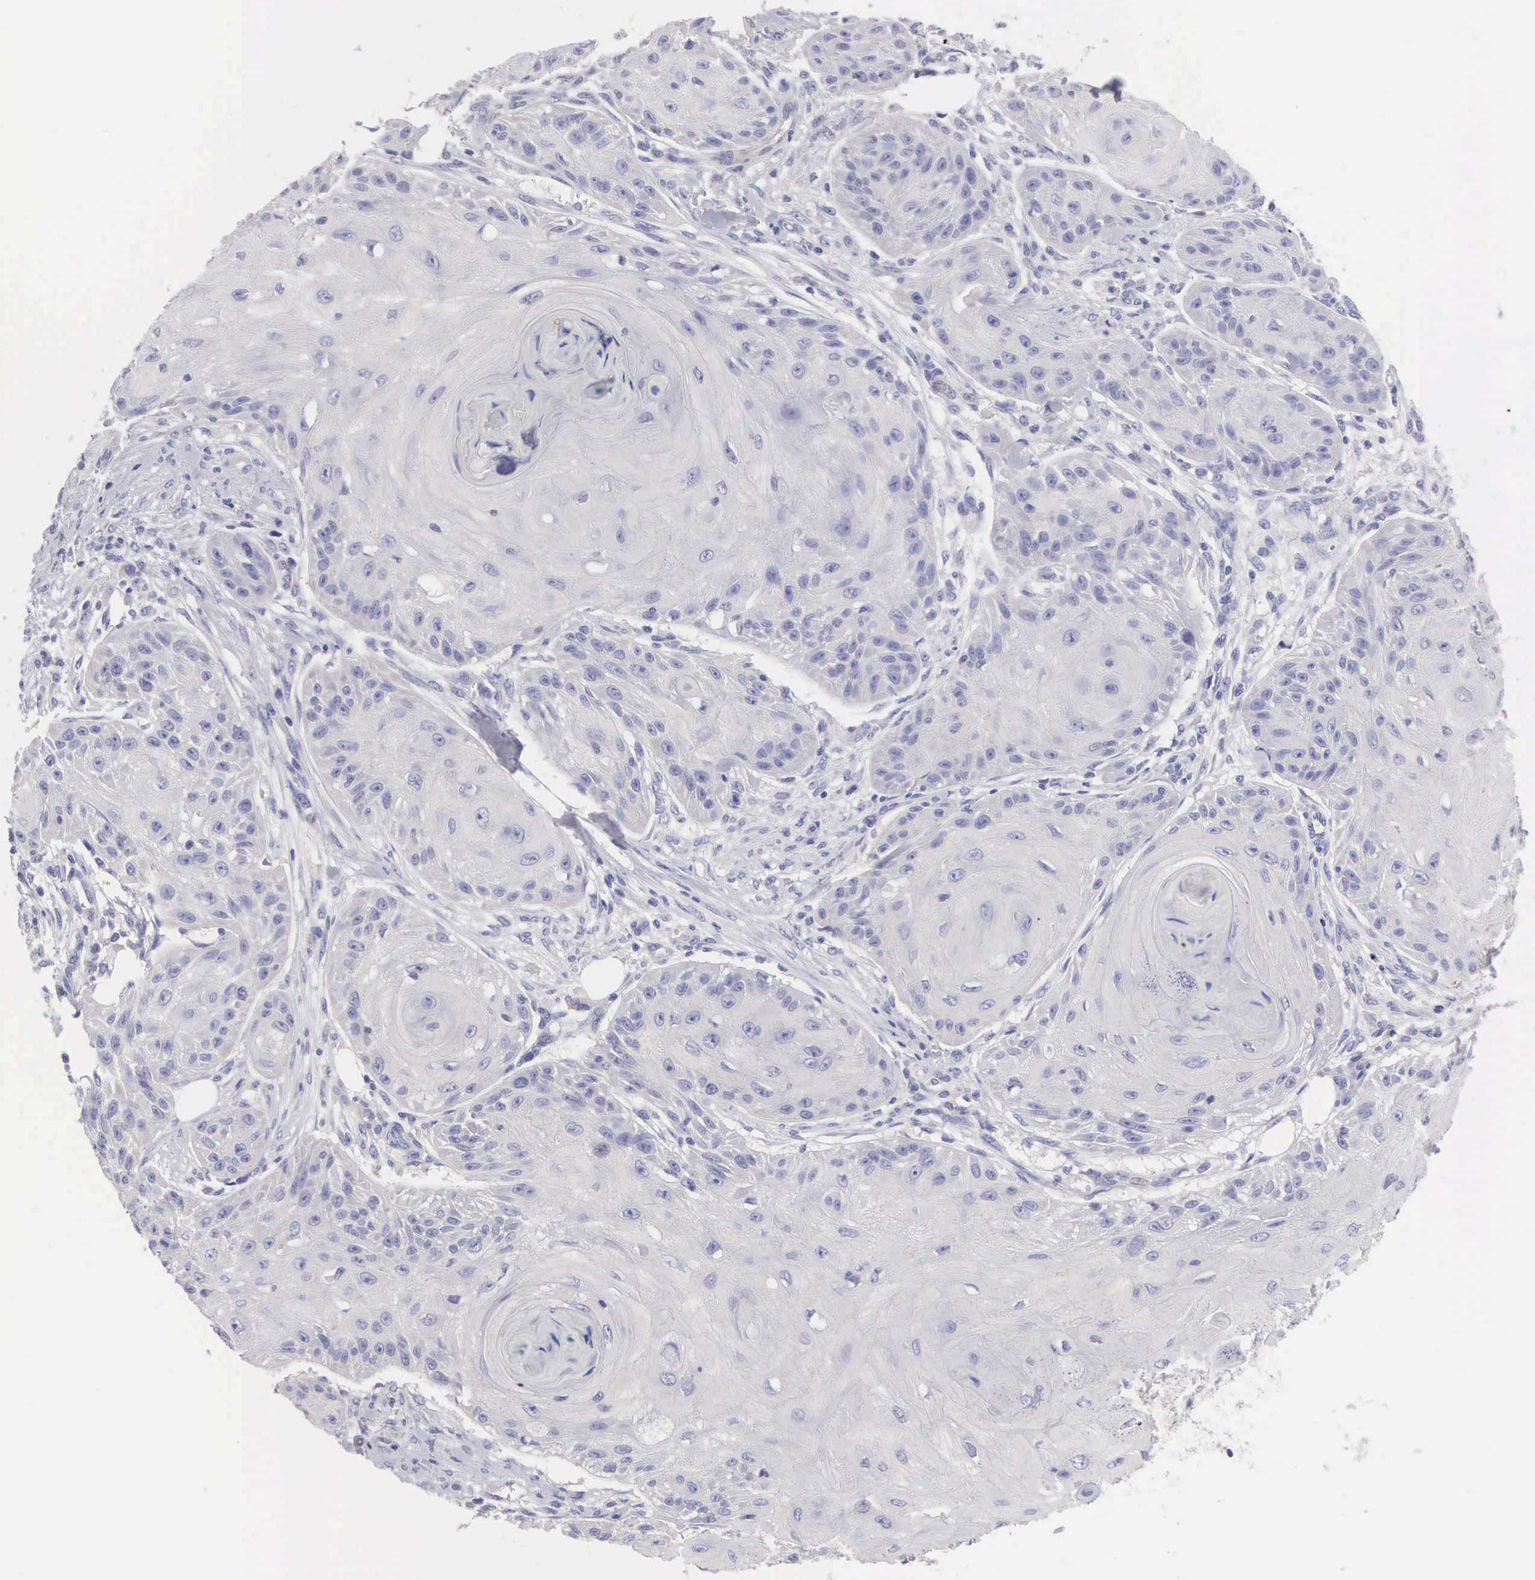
{"staining": {"intensity": "negative", "quantity": "none", "location": "none"}, "tissue": "skin cancer", "cell_type": "Tumor cells", "image_type": "cancer", "snomed": [{"axis": "morphology", "description": "Squamous cell carcinoma, NOS"}, {"axis": "topography", "description": "Skin"}], "caption": "High power microscopy photomicrograph of an immunohistochemistry photomicrograph of skin cancer (squamous cell carcinoma), revealing no significant staining in tumor cells.", "gene": "SLITRK4", "patient": {"sex": "female", "age": 88}}